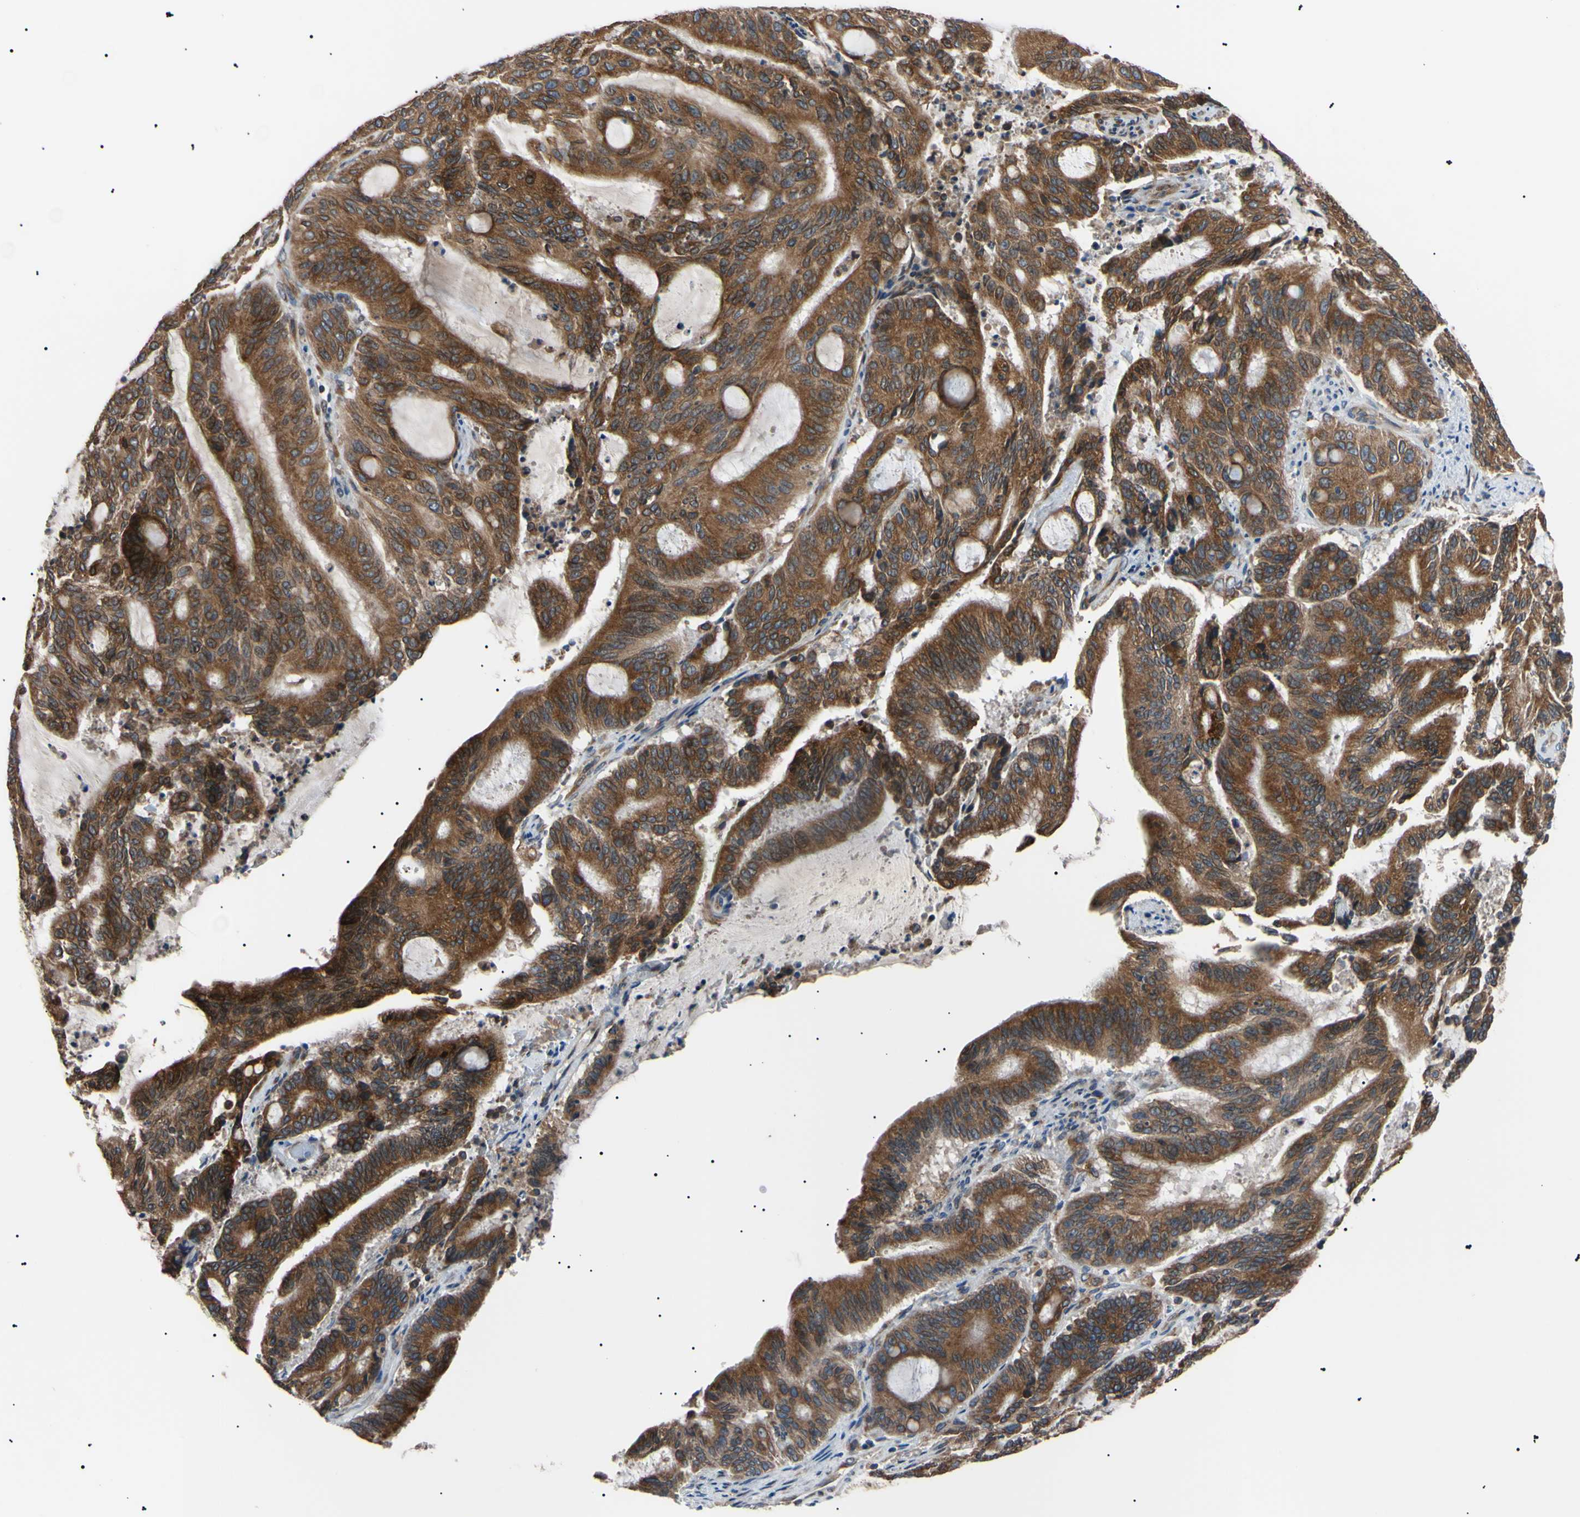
{"staining": {"intensity": "strong", "quantity": ">75%", "location": "cytoplasmic/membranous"}, "tissue": "liver cancer", "cell_type": "Tumor cells", "image_type": "cancer", "snomed": [{"axis": "morphology", "description": "Cholangiocarcinoma"}, {"axis": "topography", "description": "Liver"}], "caption": "Immunohistochemical staining of liver cancer (cholangiocarcinoma) exhibits high levels of strong cytoplasmic/membranous protein positivity in about >75% of tumor cells. Ihc stains the protein in brown and the nuclei are stained blue.", "gene": "VAPA", "patient": {"sex": "female", "age": 73}}